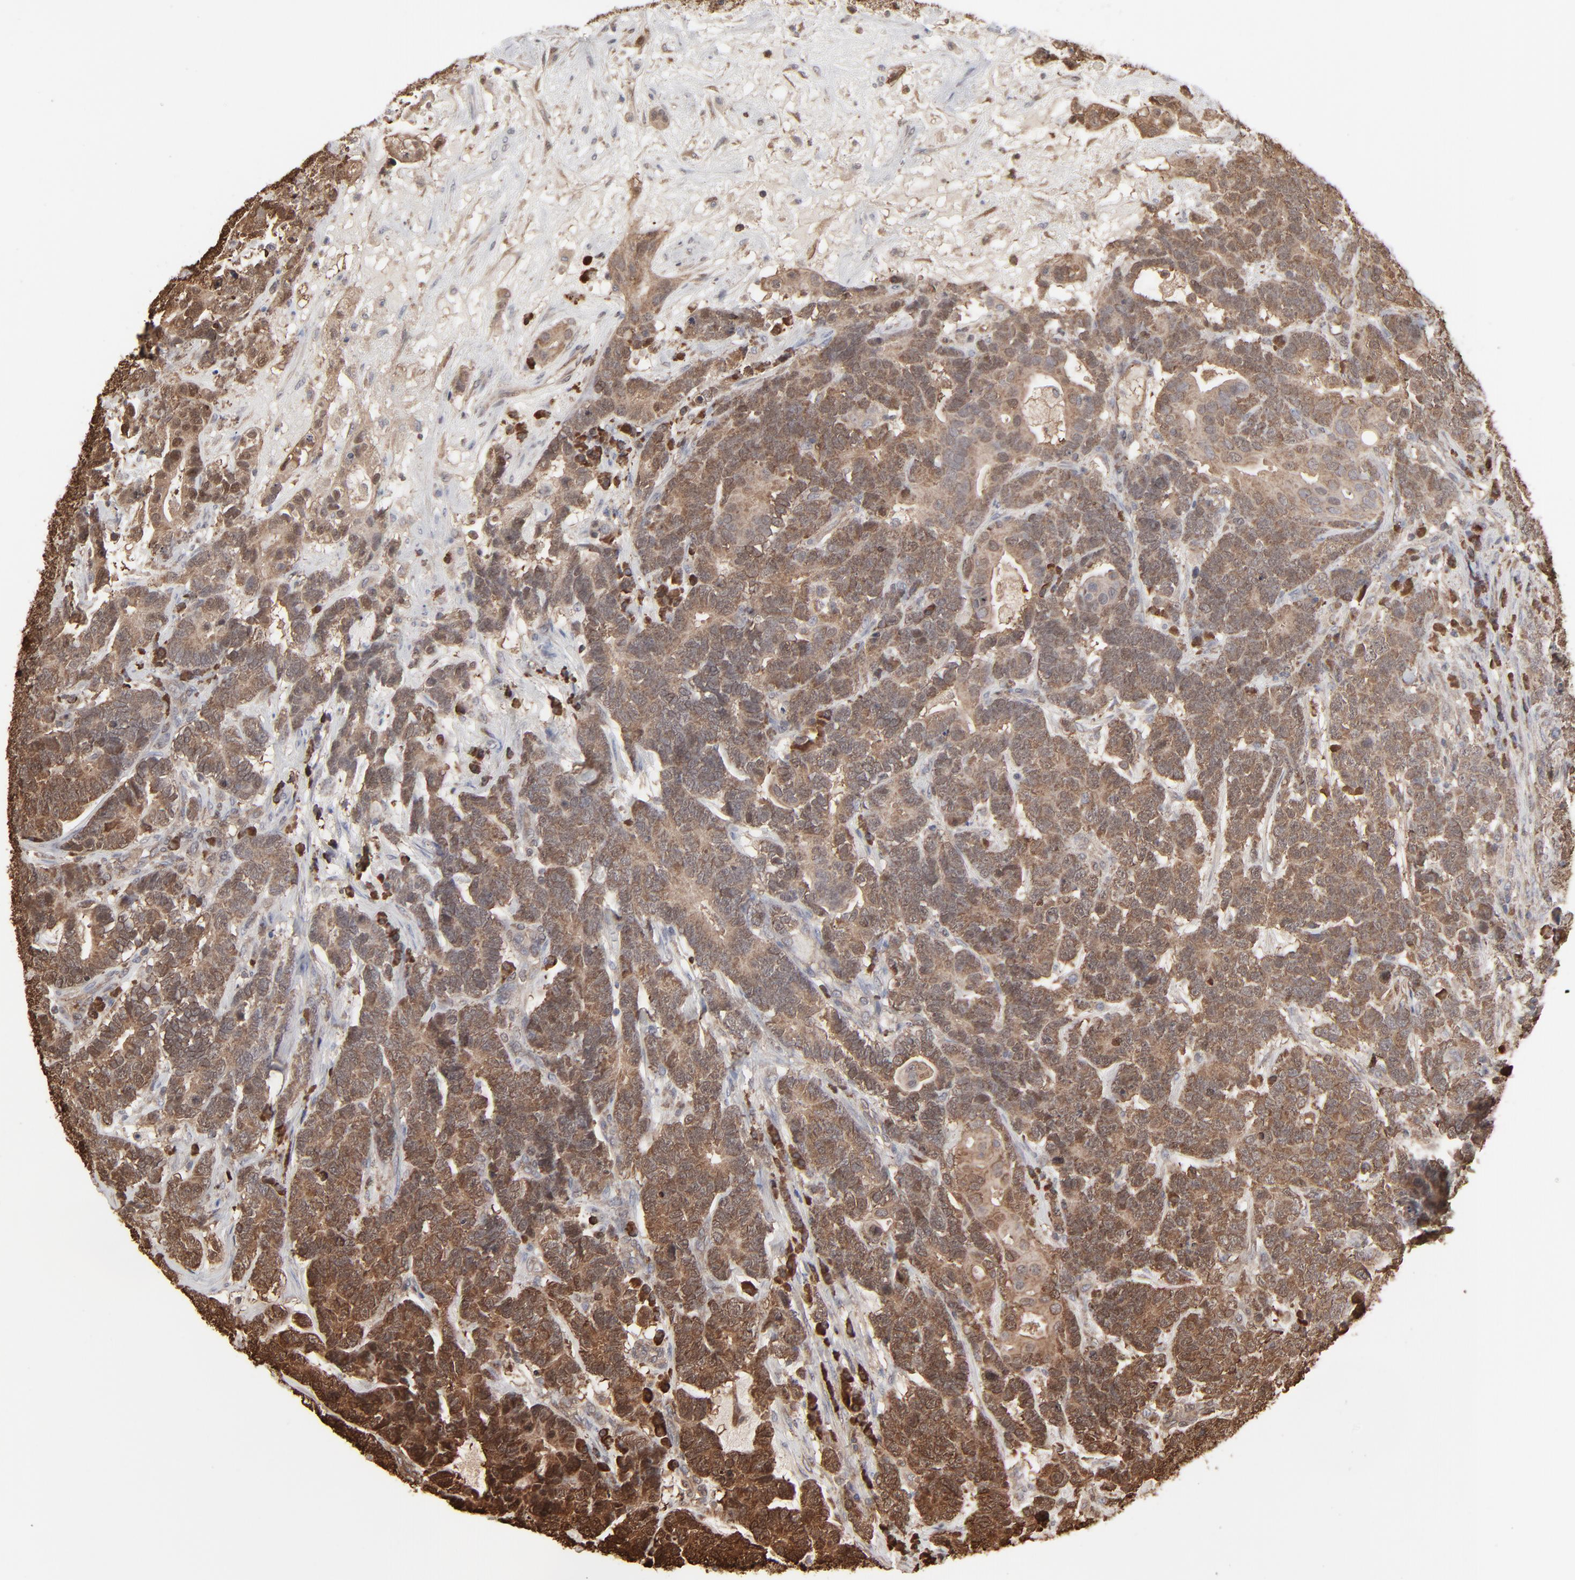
{"staining": {"intensity": "strong", "quantity": ">75%", "location": "cytoplasmic/membranous"}, "tissue": "testis cancer", "cell_type": "Tumor cells", "image_type": "cancer", "snomed": [{"axis": "morphology", "description": "Carcinoma, Embryonal, NOS"}, {"axis": "topography", "description": "Testis"}], "caption": "Testis cancer tissue reveals strong cytoplasmic/membranous positivity in approximately >75% of tumor cells, visualized by immunohistochemistry.", "gene": "NME1-NME2", "patient": {"sex": "male", "age": 26}}